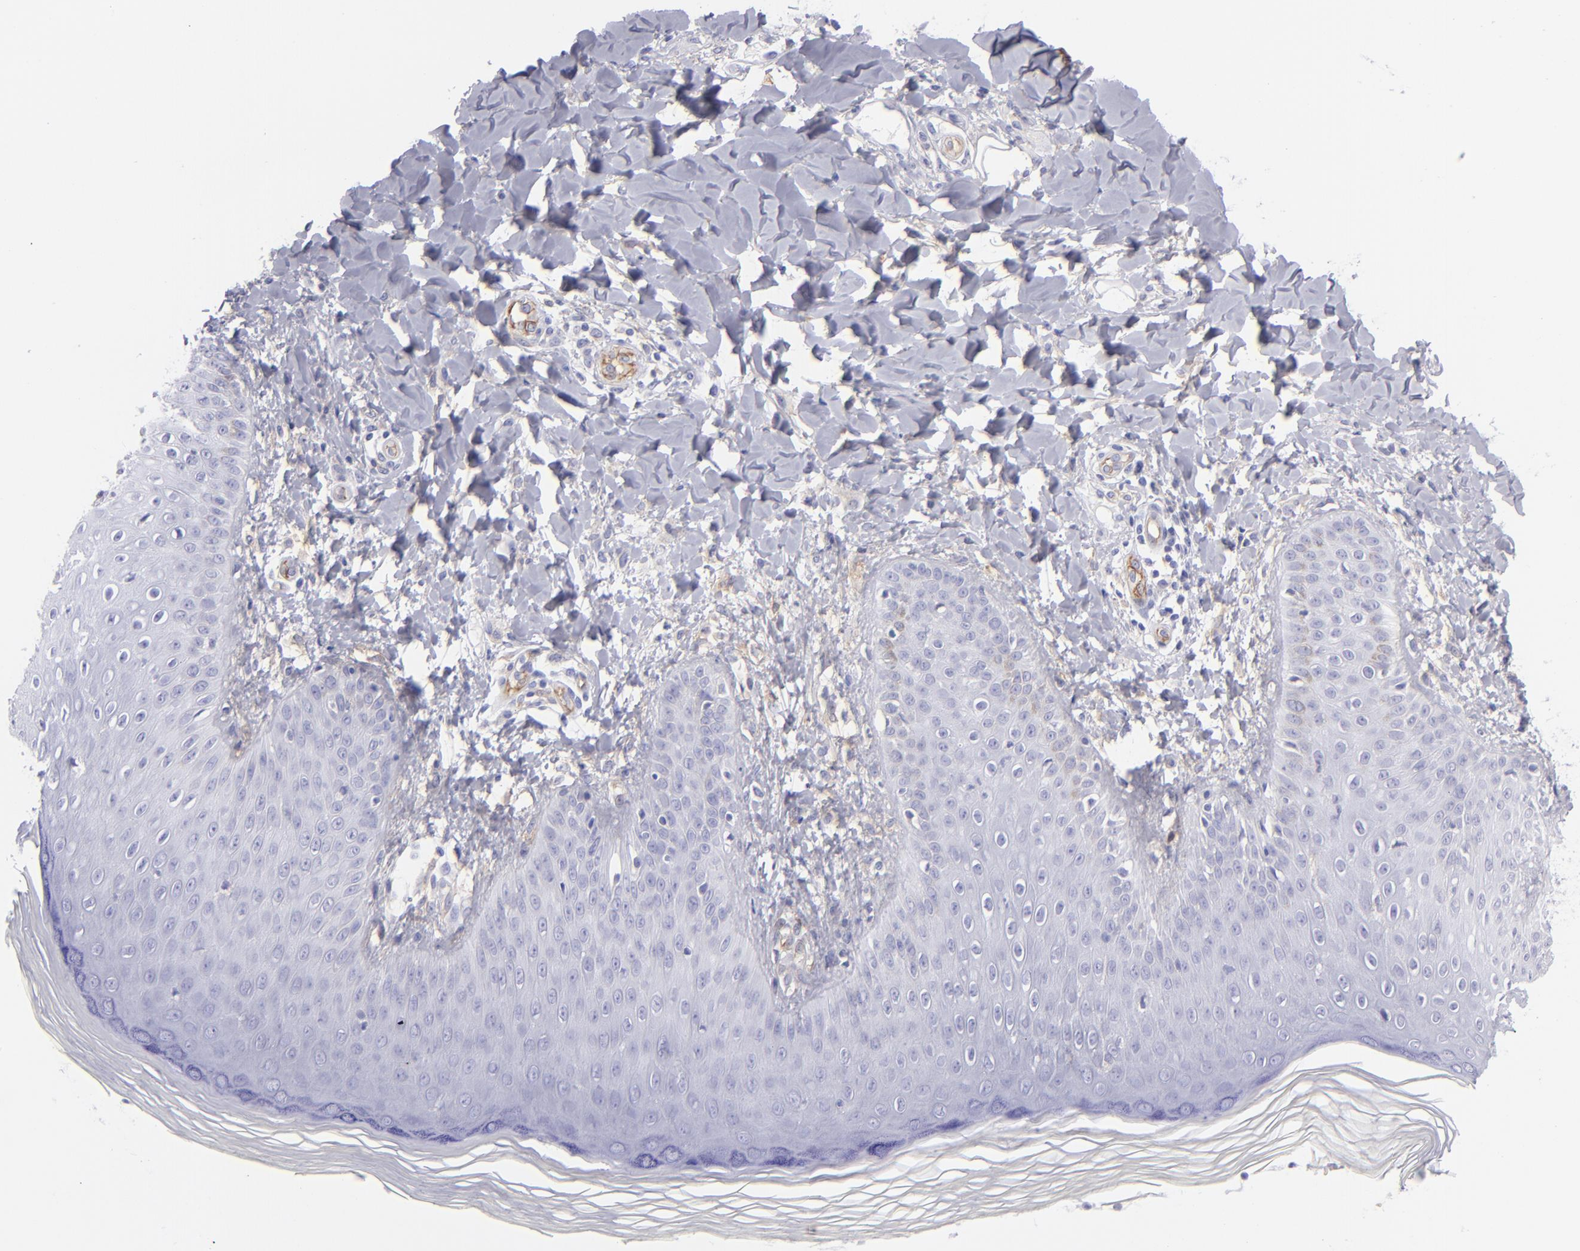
{"staining": {"intensity": "negative", "quantity": "none", "location": "none"}, "tissue": "skin", "cell_type": "Epidermal cells", "image_type": "normal", "snomed": [{"axis": "morphology", "description": "Normal tissue, NOS"}, {"axis": "morphology", "description": "Inflammation, NOS"}, {"axis": "topography", "description": "Soft tissue"}, {"axis": "topography", "description": "Anal"}], "caption": "Immunohistochemistry (IHC) of normal human skin demonstrates no staining in epidermal cells. (DAB (3,3'-diaminobenzidine) IHC visualized using brightfield microscopy, high magnification).", "gene": "ENTPD1", "patient": {"sex": "female", "age": 15}}